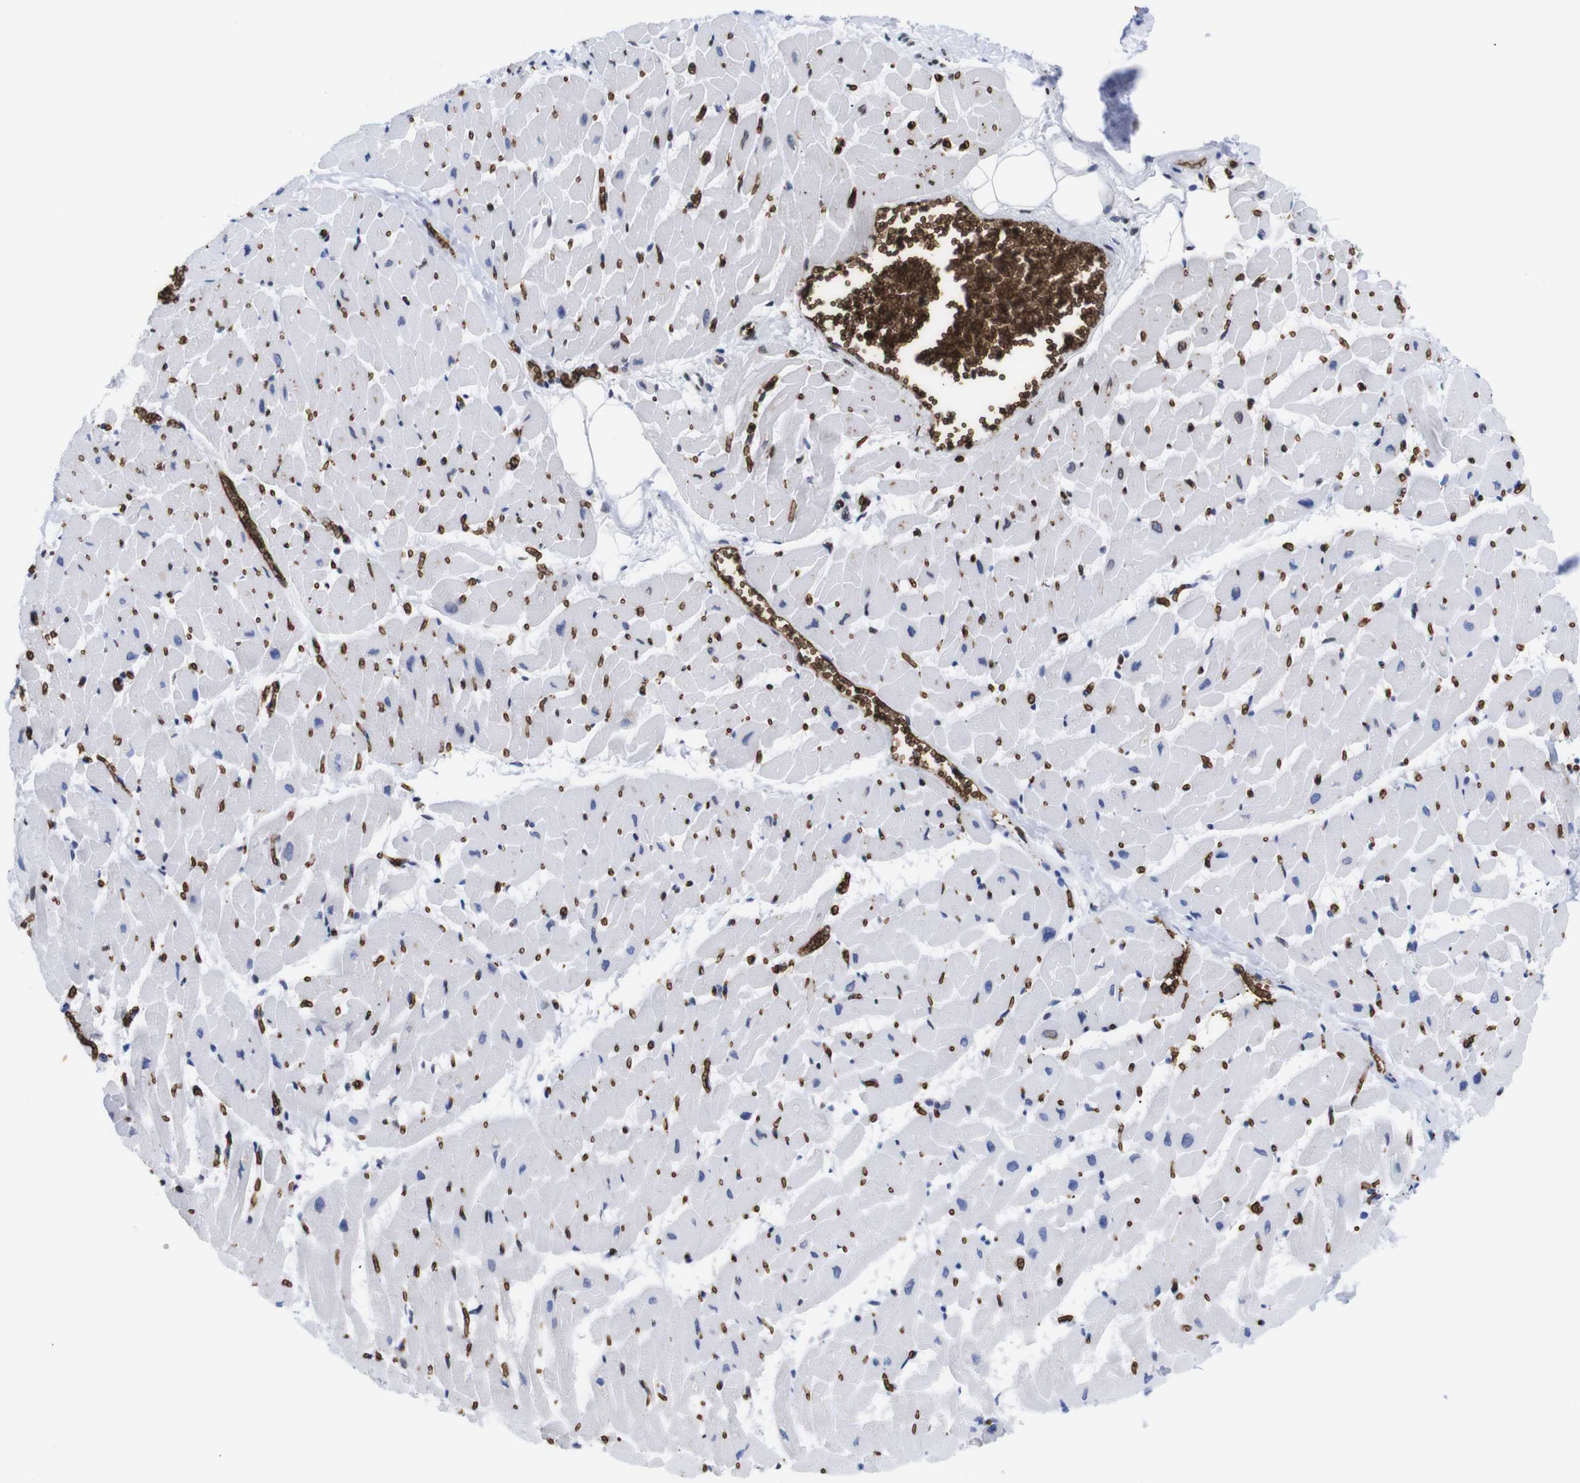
{"staining": {"intensity": "negative", "quantity": "none", "location": "none"}, "tissue": "heart muscle", "cell_type": "Cardiomyocytes", "image_type": "normal", "snomed": [{"axis": "morphology", "description": "Normal tissue, NOS"}, {"axis": "topography", "description": "Heart"}], "caption": "Image shows no significant protein expression in cardiomyocytes of benign heart muscle.", "gene": "S1PR2", "patient": {"sex": "female", "age": 19}}